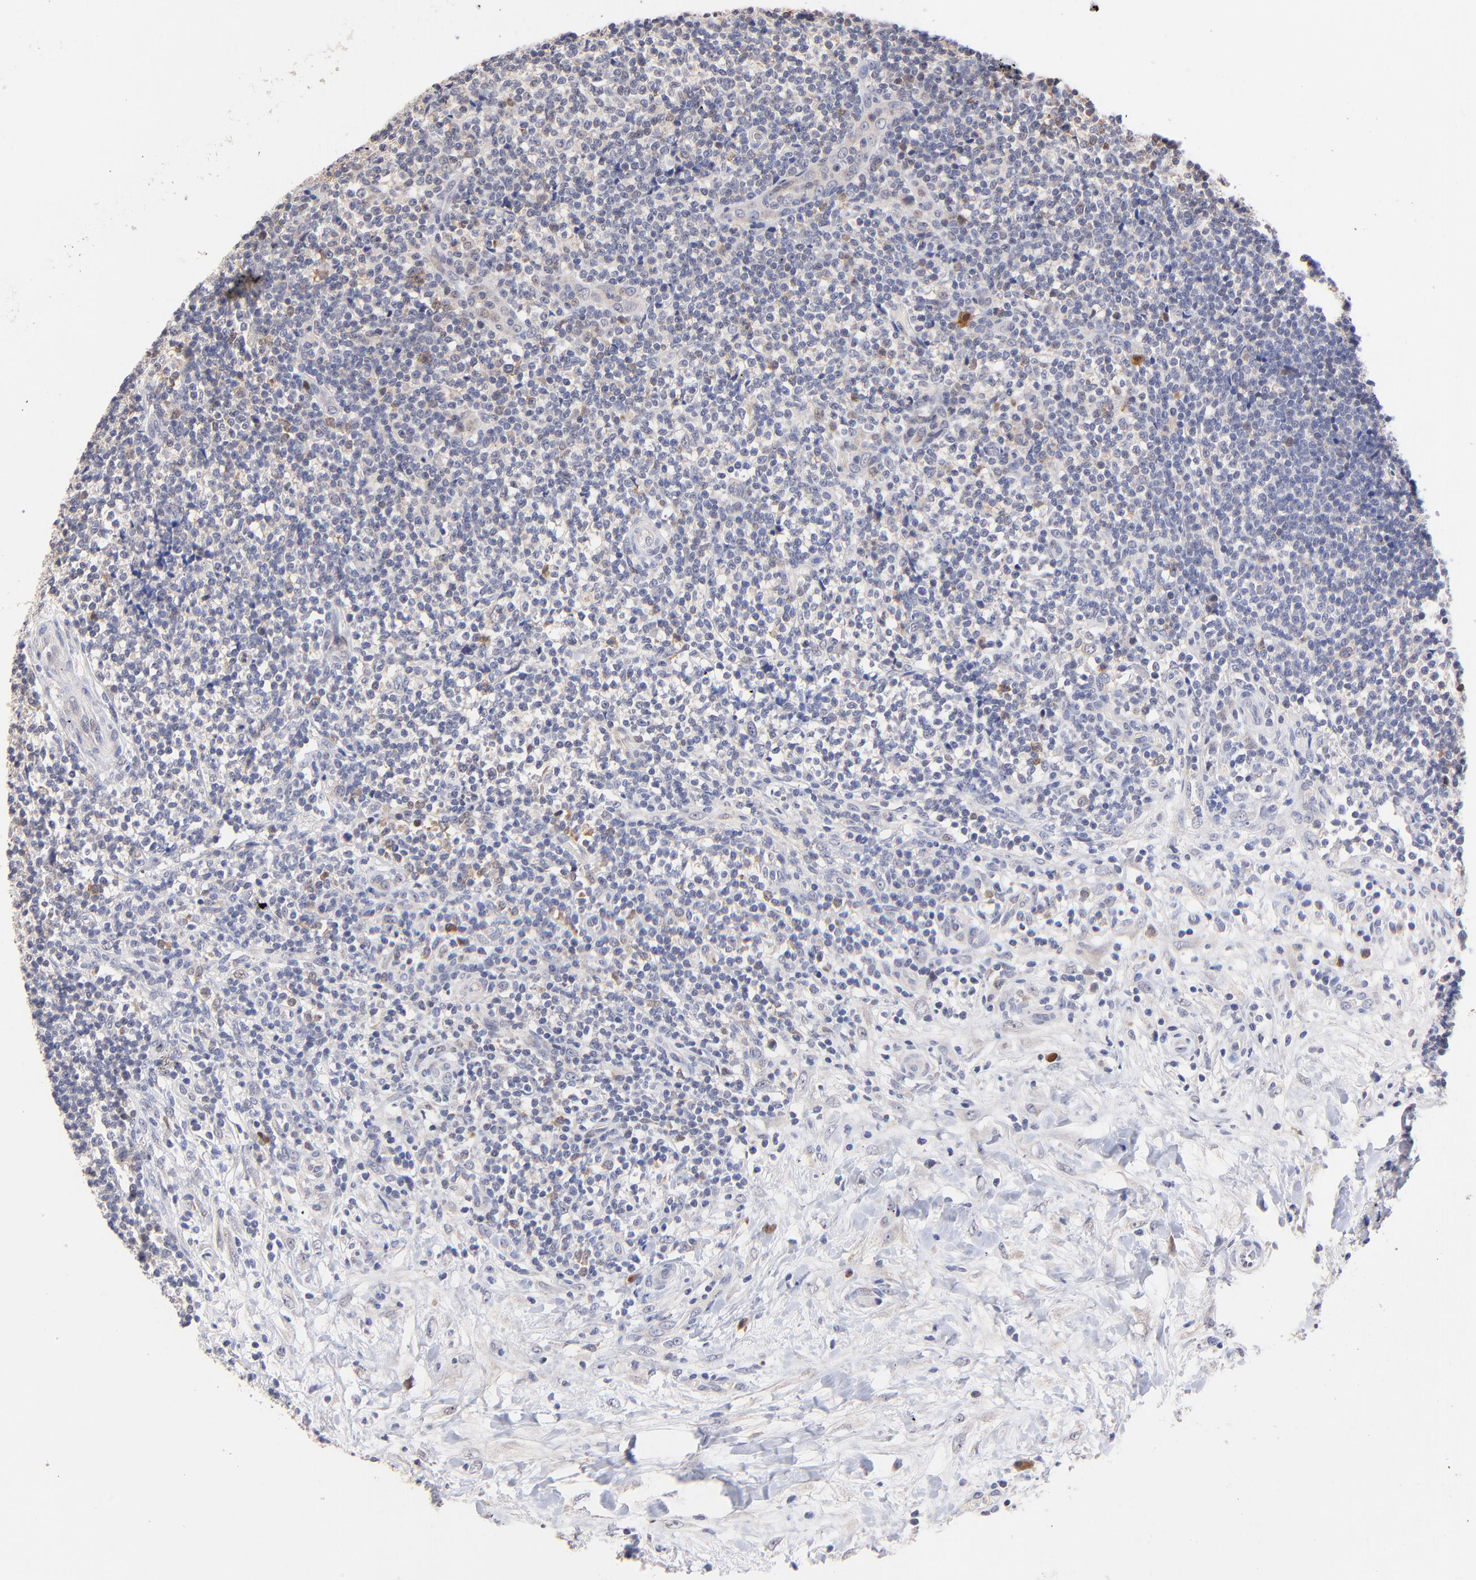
{"staining": {"intensity": "negative", "quantity": "none", "location": "none"}, "tissue": "lymphoma", "cell_type": "Tumor cells", "image_type": "cancer", "snomed": [{"axis": "morphology", "description": "Malignant lymphoma, non-Hodgkin's type, Low grade"}, {"axis": "topography", "description": "Lymph node"}], "caption": "The image exhibits no staining of tumor cells in low-grade malignant lymphoma, non-Hodgkin's type.", "gene": "ZNF155", "patient": {"sex": "female", "age": 76}}